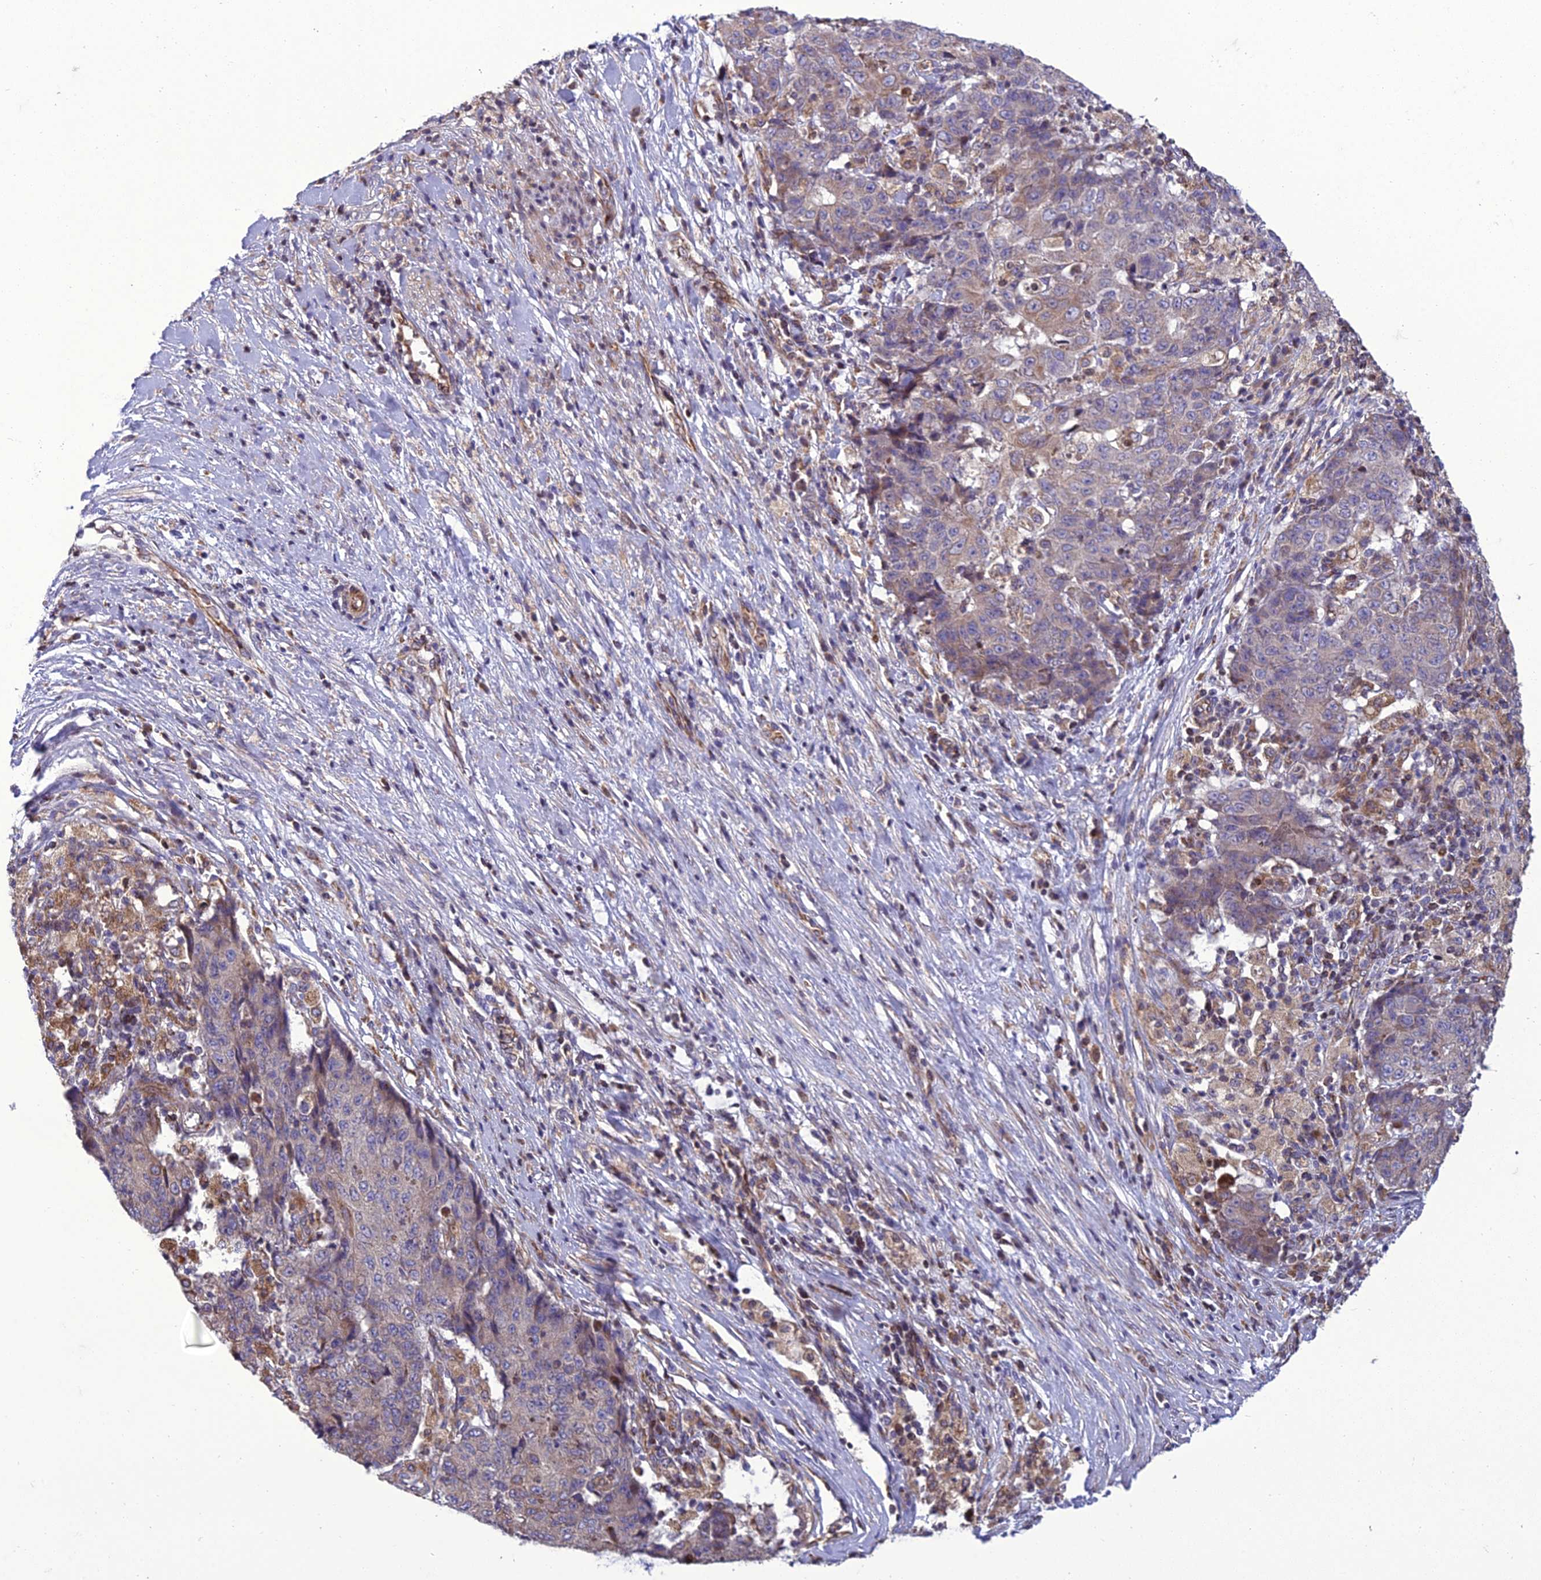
{"staining": {"intensity": "moderate", "quantity": "<25%", "location": "cytoplasmic/membranous"}, "tissue": "ovarian cancer", "cell_type": "Tumor cells", "image_type": "cancer", "snomed": [{"axis": "morphology", "description": "Carcinoma, endometroid"}, {"axis": "topography", "description": "Ovary"}], "caption": "The micrograph exhibits staining of ovarian endometroid carcinoma, revealing moderate cytoplasmic/membranous protein staining (brown color) within tumor cells.", "gene": "GIMAP1", "patient": {"sex": "female", "age": 42}}